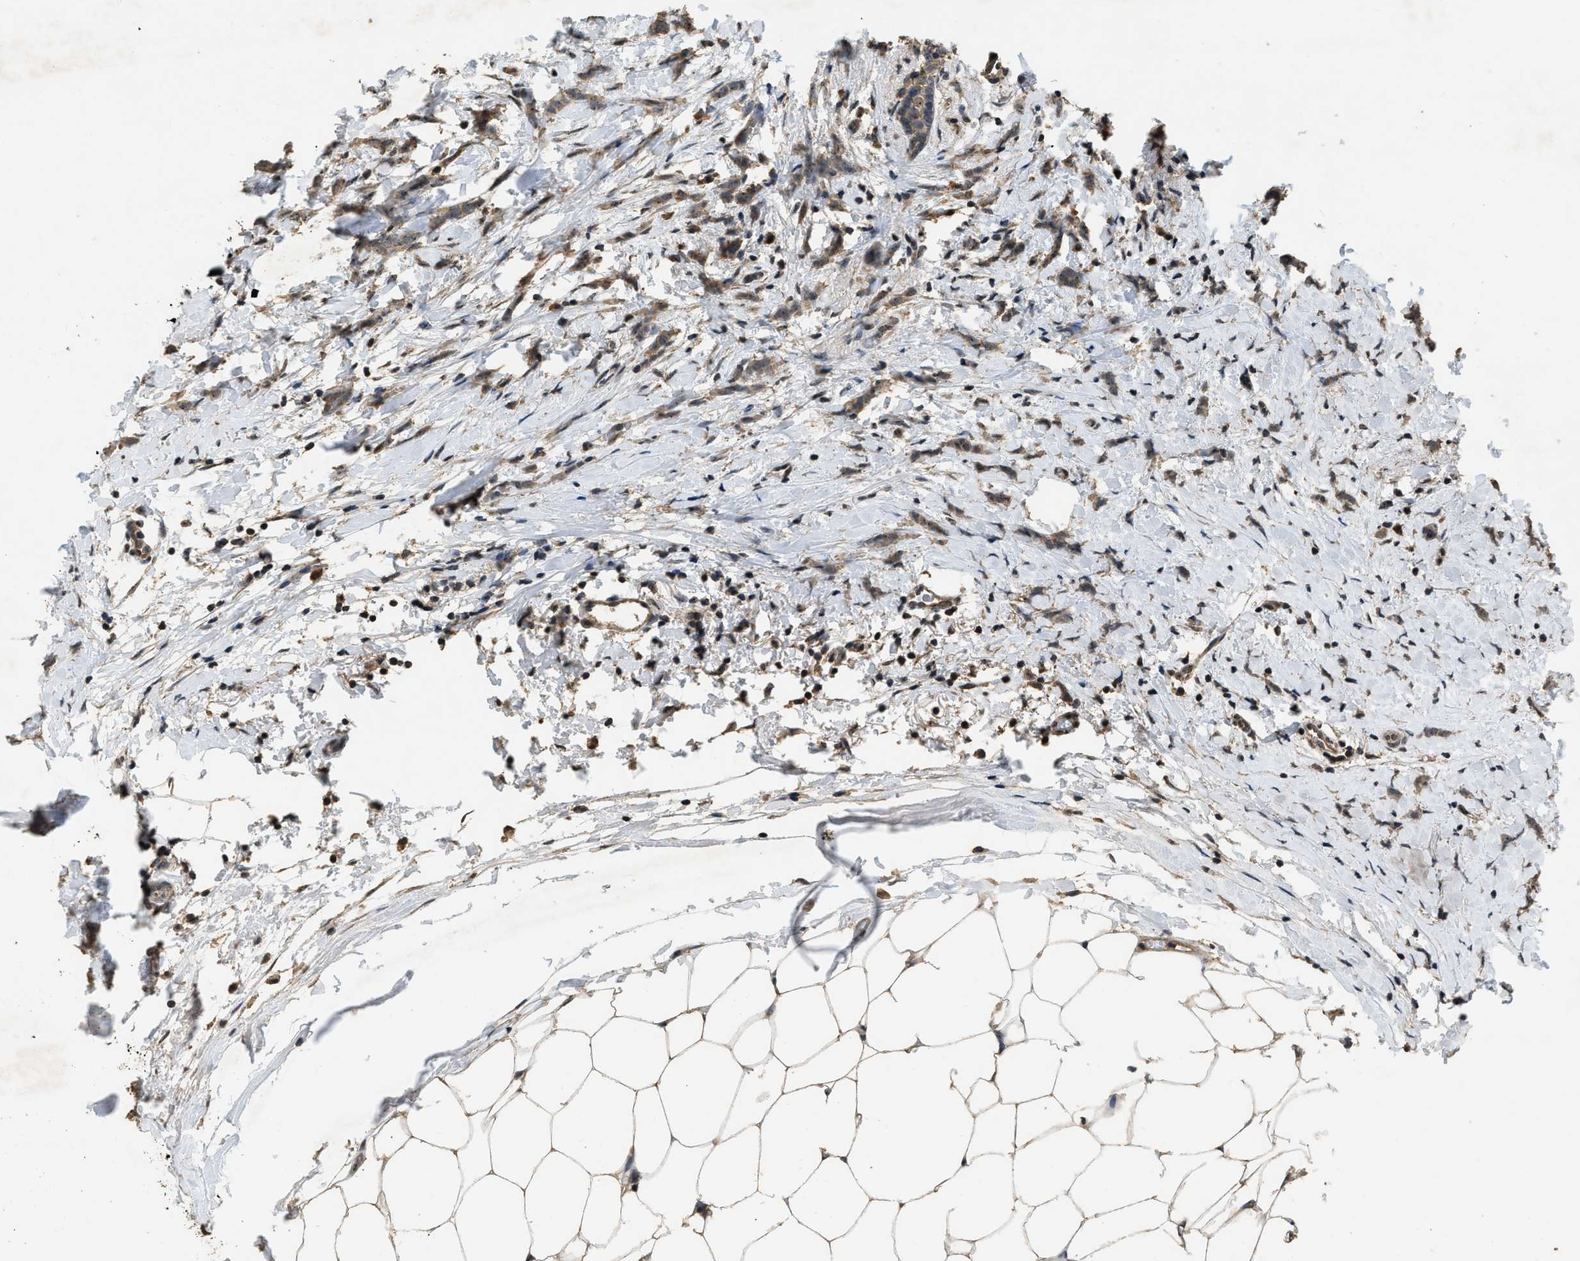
{"staining": {"intensity": "moderate", "quantity": ">75%", "location": "cytoplasmic/membranous,nuclear"}, "tissue": "breast cancer", "cell_type": "Tumor cells", "image_type": "cancer", "snomed": [{"axis": "morphology", "description": "Lobular carcinoma, in situ"}, {"axis": "morphology", "description": "Lobular carcinoma"}, {"axis": "topography", "description": "Breast"}], "caption": "This micrograph demonstrates immunohistochemistry (IHC) staining of breast cancer (lobular carcinoma in situ), with medium moderate cytoplasmic/membranous and nuclear expression in about >75% of tumor cells.", "gene": "DENND6B", "patient": {"sex": "female", "age": 41}}